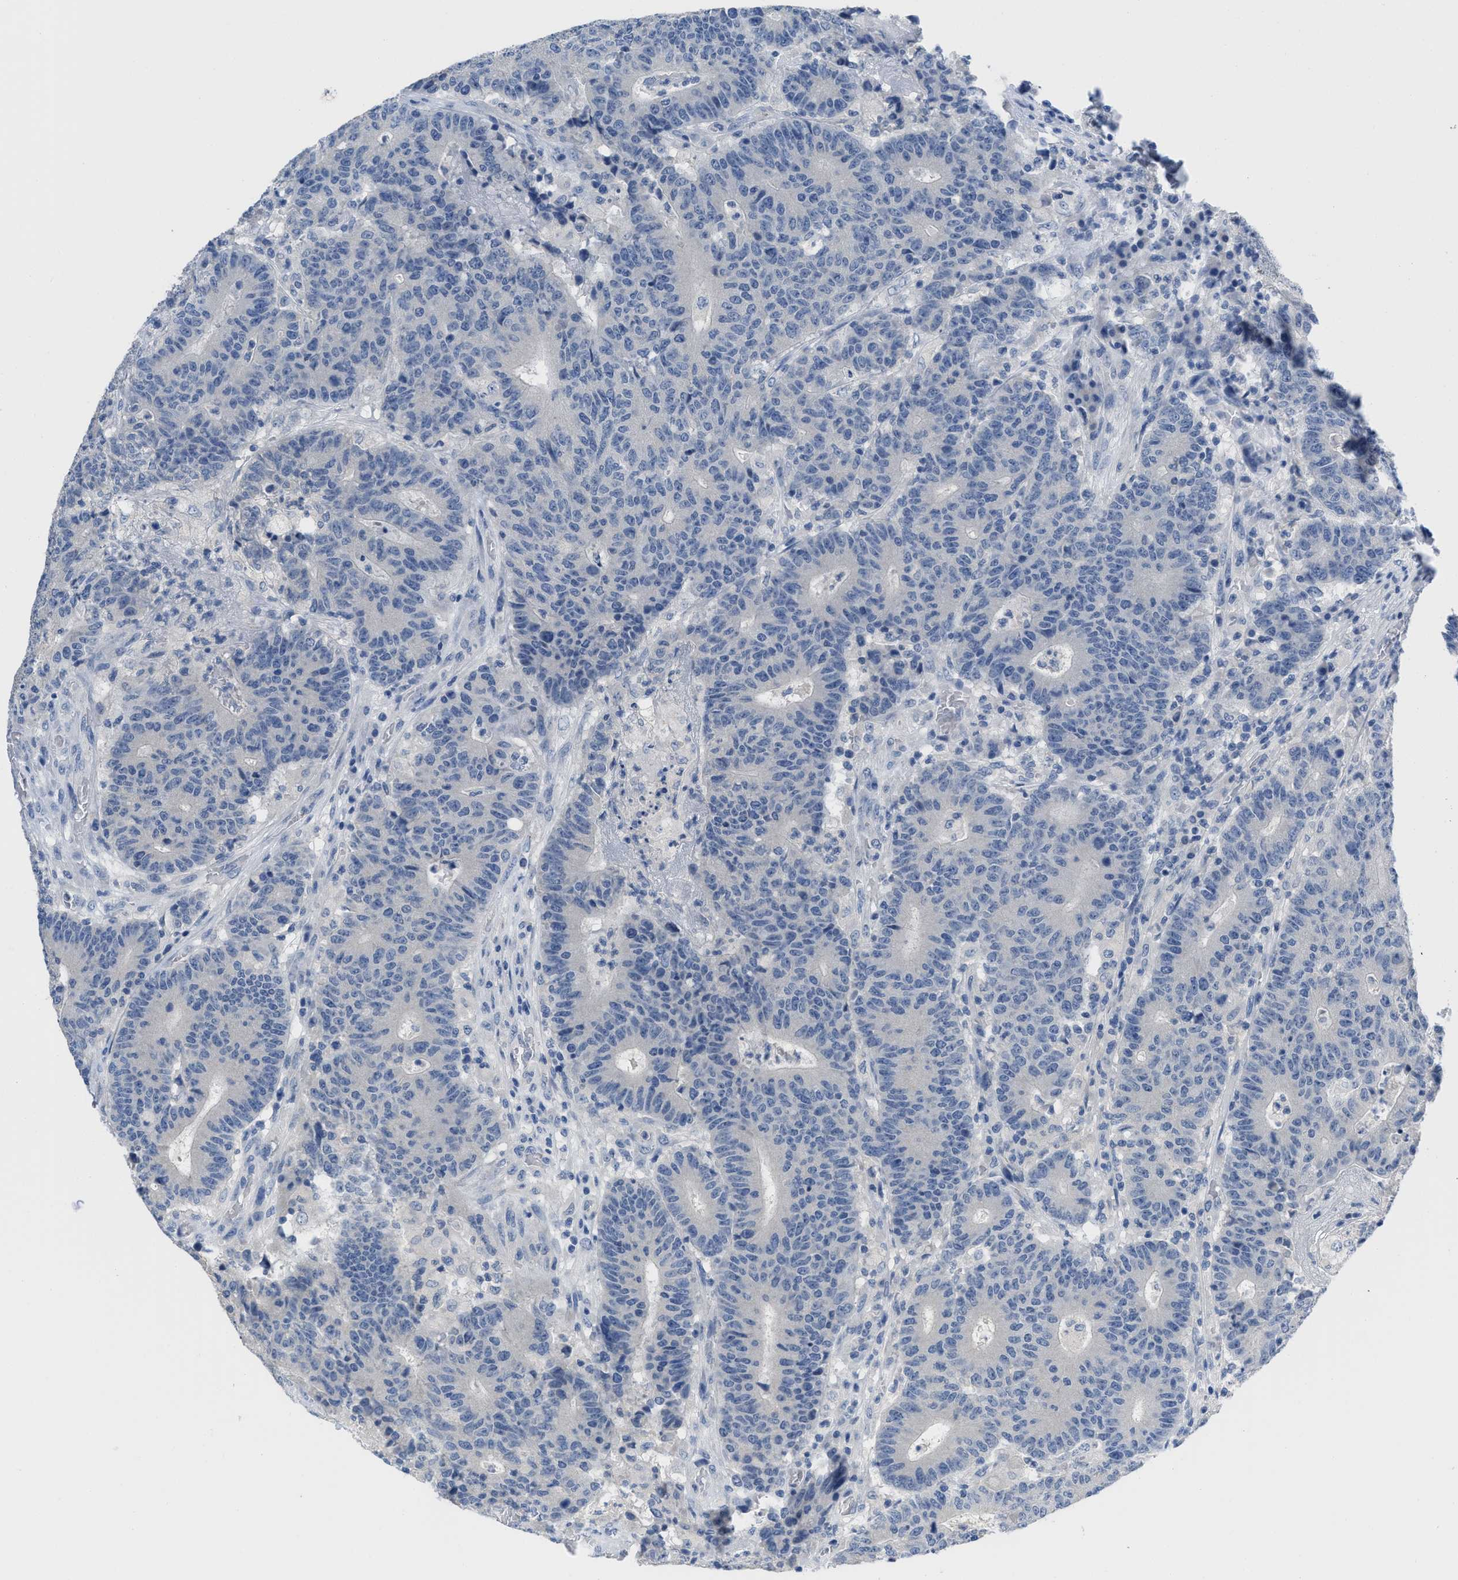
{"staining": {"intensity": "negative", "quantity": "none", "location": "none"}, "tissue": "colorectal cancer", "cell_type": "Tumor cells", "image_type": "cancer", "snomed": [{"axis": "morphology", "description": "Normal tissue, NOS"}, {"axis": "morphology", "description": "Adenocarcinoma, NOS"}, {"axis": "topography", "description": "Colon"}], "caption": "Adenocarcinoma (colorectal) was stained to show a protein in brown. There is no significant staining in tumor cells.", "gene": "PYY", "patient": {"sex": "female", "age": 75}}